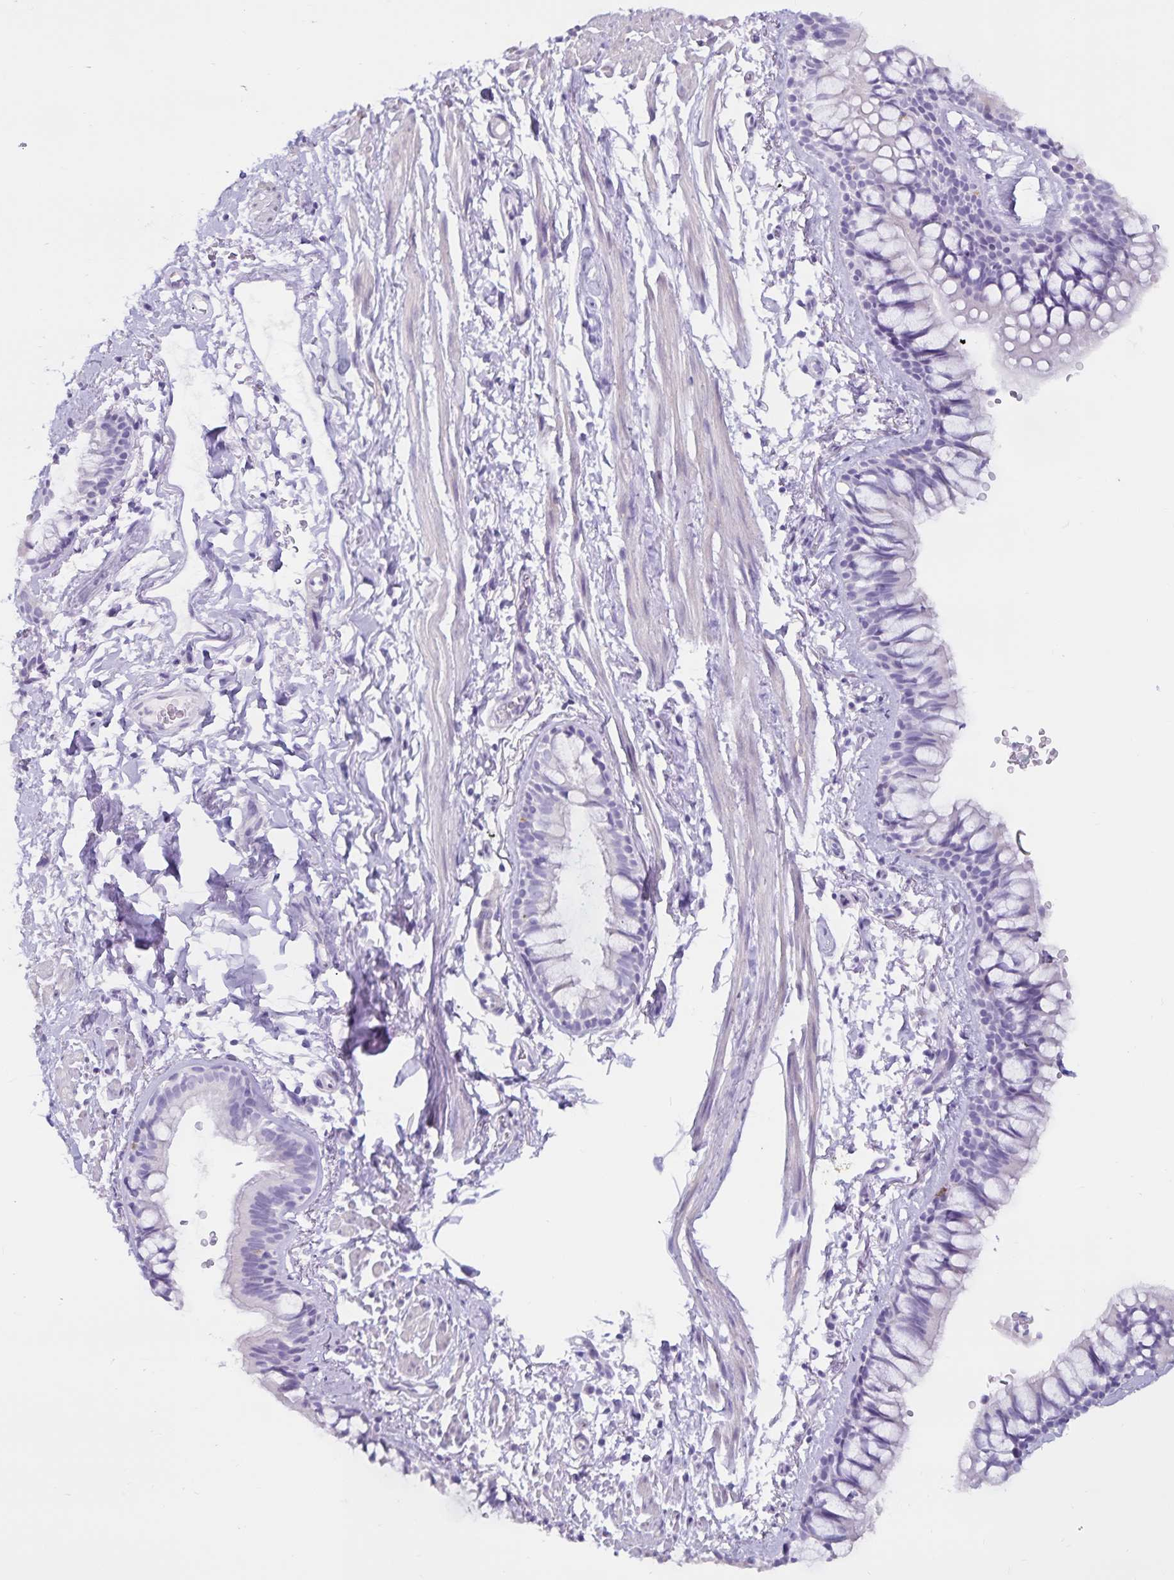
{"staining": {"intensity": "negative", "quantity": "none", "location": "none"}, "tissue": "bronchus", "cell_type": "Respiratory epithelial cells", "image_type": "normal", "snomed": [{"axis": "morphology", "description": "Normal tissue, NOS"}, {"axis": "topography", "description": "Lymph node"}, {"axis": "topography", "description": "Cartilage tissue"}, {"axis": "topography", "description": "Bronchus"}], "caption": "This is an immunohistochemistry (IHC) image of benign human bronchus. There is no positivity in respiratory epithelial cells.", "gene": "GPR137", "patient": {"sex": "female", "age": 70}}